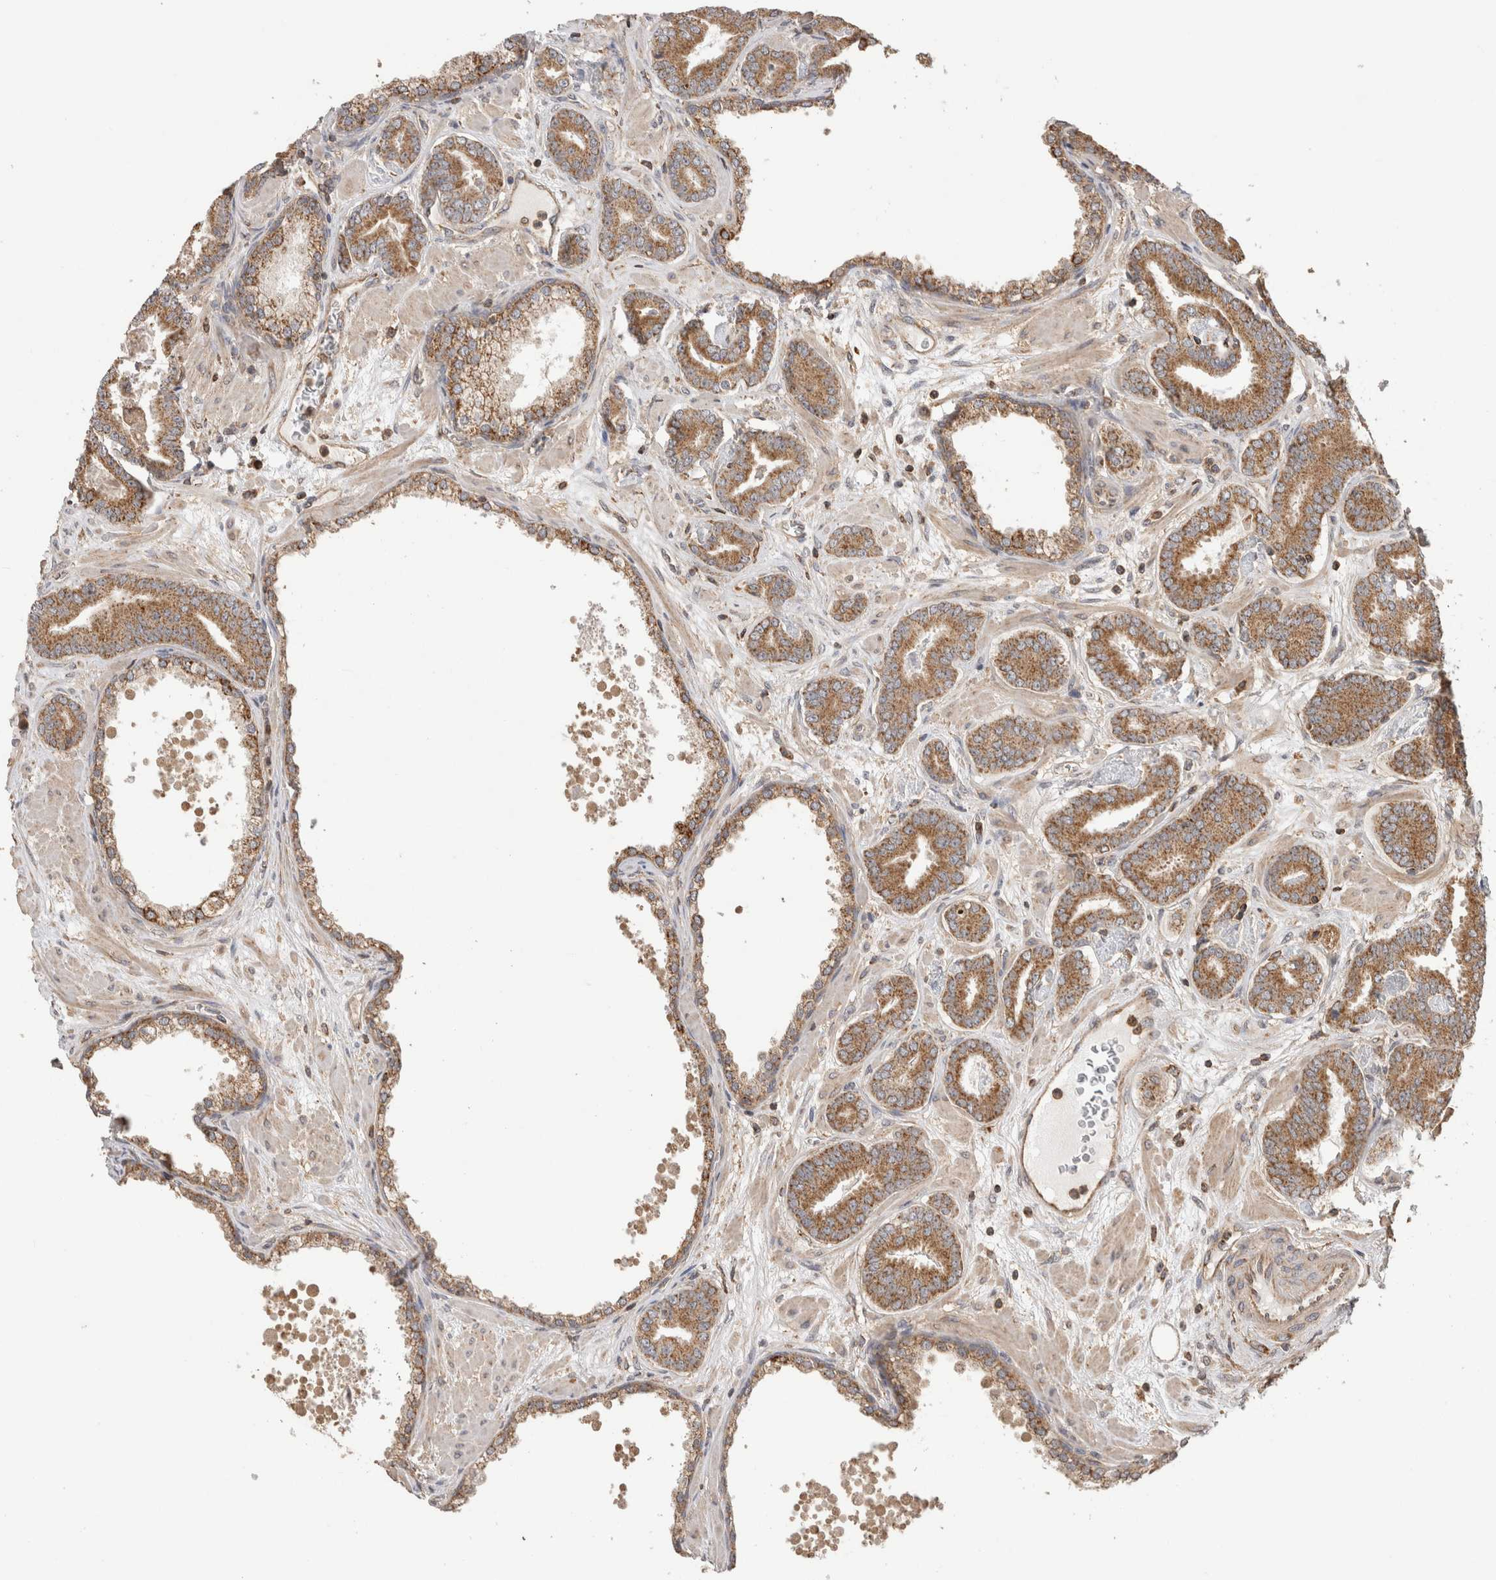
{"staining": {"intensity": "moderate", "quantity": ">75%", "location": "cytoplasmic/membranous"}, "tissue": "prostate cancer", "cell_type": "Tumor cells", "image_type": "cancer", "snomed": [{"axis": "morphology", "description": "Adenocarcinoma, Low grade"}, {"axis": "topography", "description": "Prostate"}], "caption": "Immunohistochemical staining of human adenocarcinoma (low-grade) (prostate) shows medium levels of moderate cytoplasmic/membranous protein staining in about >75% of tumor cells.", "gene": "IMMP2L", "patient": {"sex": "male", "age": 62}}